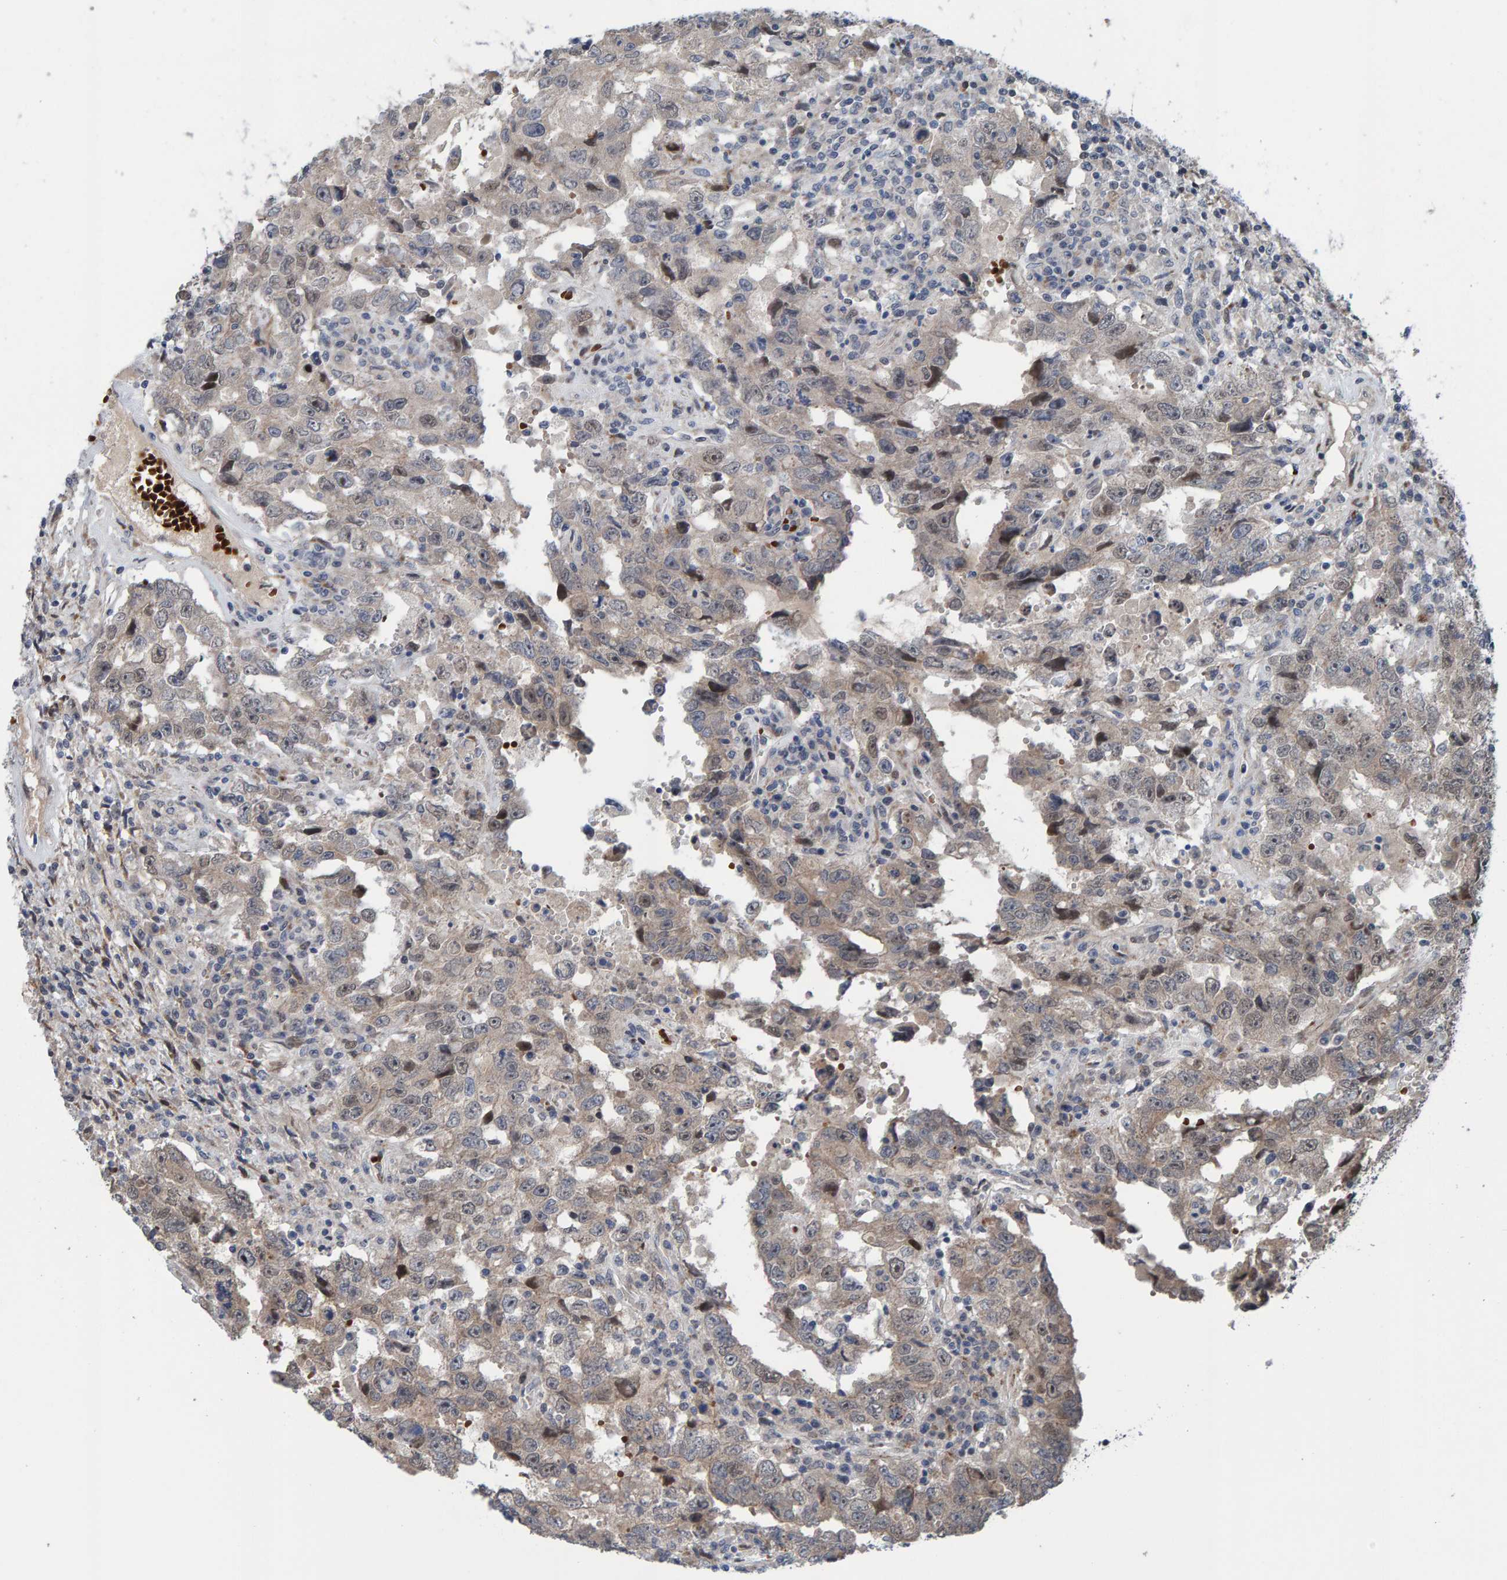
{"staining": {"intensity": "weak", "quantity": "25%-75%", "location": "cytoplasmic/membranous"}, "tissue": "testis cancer", "cell_type": "Tumor cells", "image_type": "cancer", "snomed": [{"axis": "morphology", "description": "Carcinoma, Embryonal, NOS"}, {"axis": "topography", "description": "Testis"}], "caption": "Tumor cells exhibit weak cytoplasmic/membranous positivity in about 25%-75% of cells in testis embryonal carcinoma. Using DAB (brown) and hematoxylin (blue) stains, captured at high magnification using brightfield microscopy.", "gene": "MFSD6L", "patient": {"sex": "male", "age": 26}}